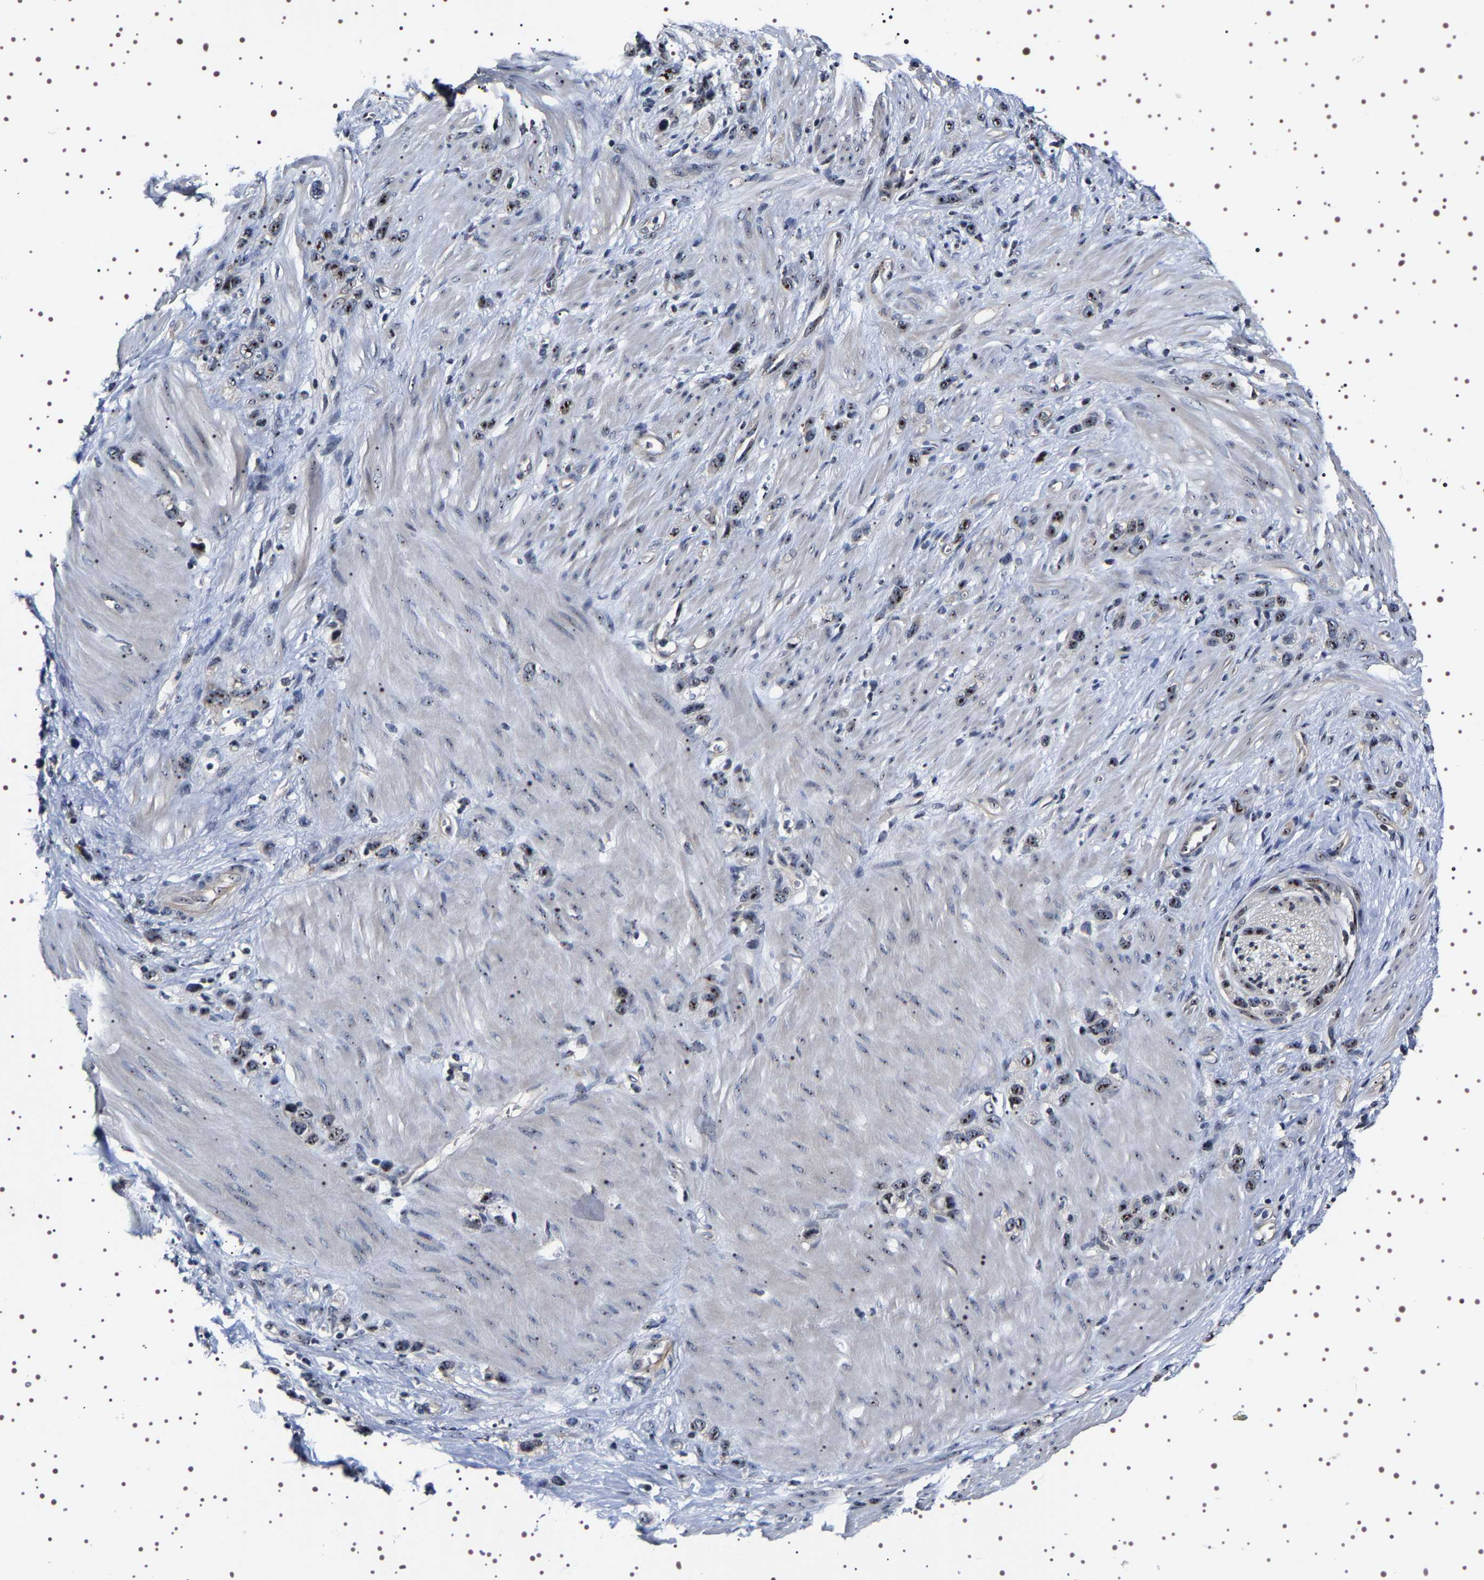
{"staining": {"intensity": "strong", "quantity": "25%-75%", "location": "nuclear"}, "tissue": "stomach cancer", "cell_type": "Tumor cells", "image_type": "cancer", "snomed": [{"axis": "morphology", "description": "Normal tissue, NOS"}, {"axis": "morphology", "description": "Adenocarcinoma, NOS"}, {"axis": "morphology", "description": "Adenocarcinoma, High grade"}, {"axis": "topography", "description": "Stomach, upper"}, {"axis": "topography", "description": "Stomach"}], "caption": "There is high levels of strong nuclear expression in tumor cells of high-grade adenocarcinoma (stomach), as demonstrated by immunohistochemical staining (brown color).", "gene": "GNL3", "patient": {"sex": "female", "age": 65}}